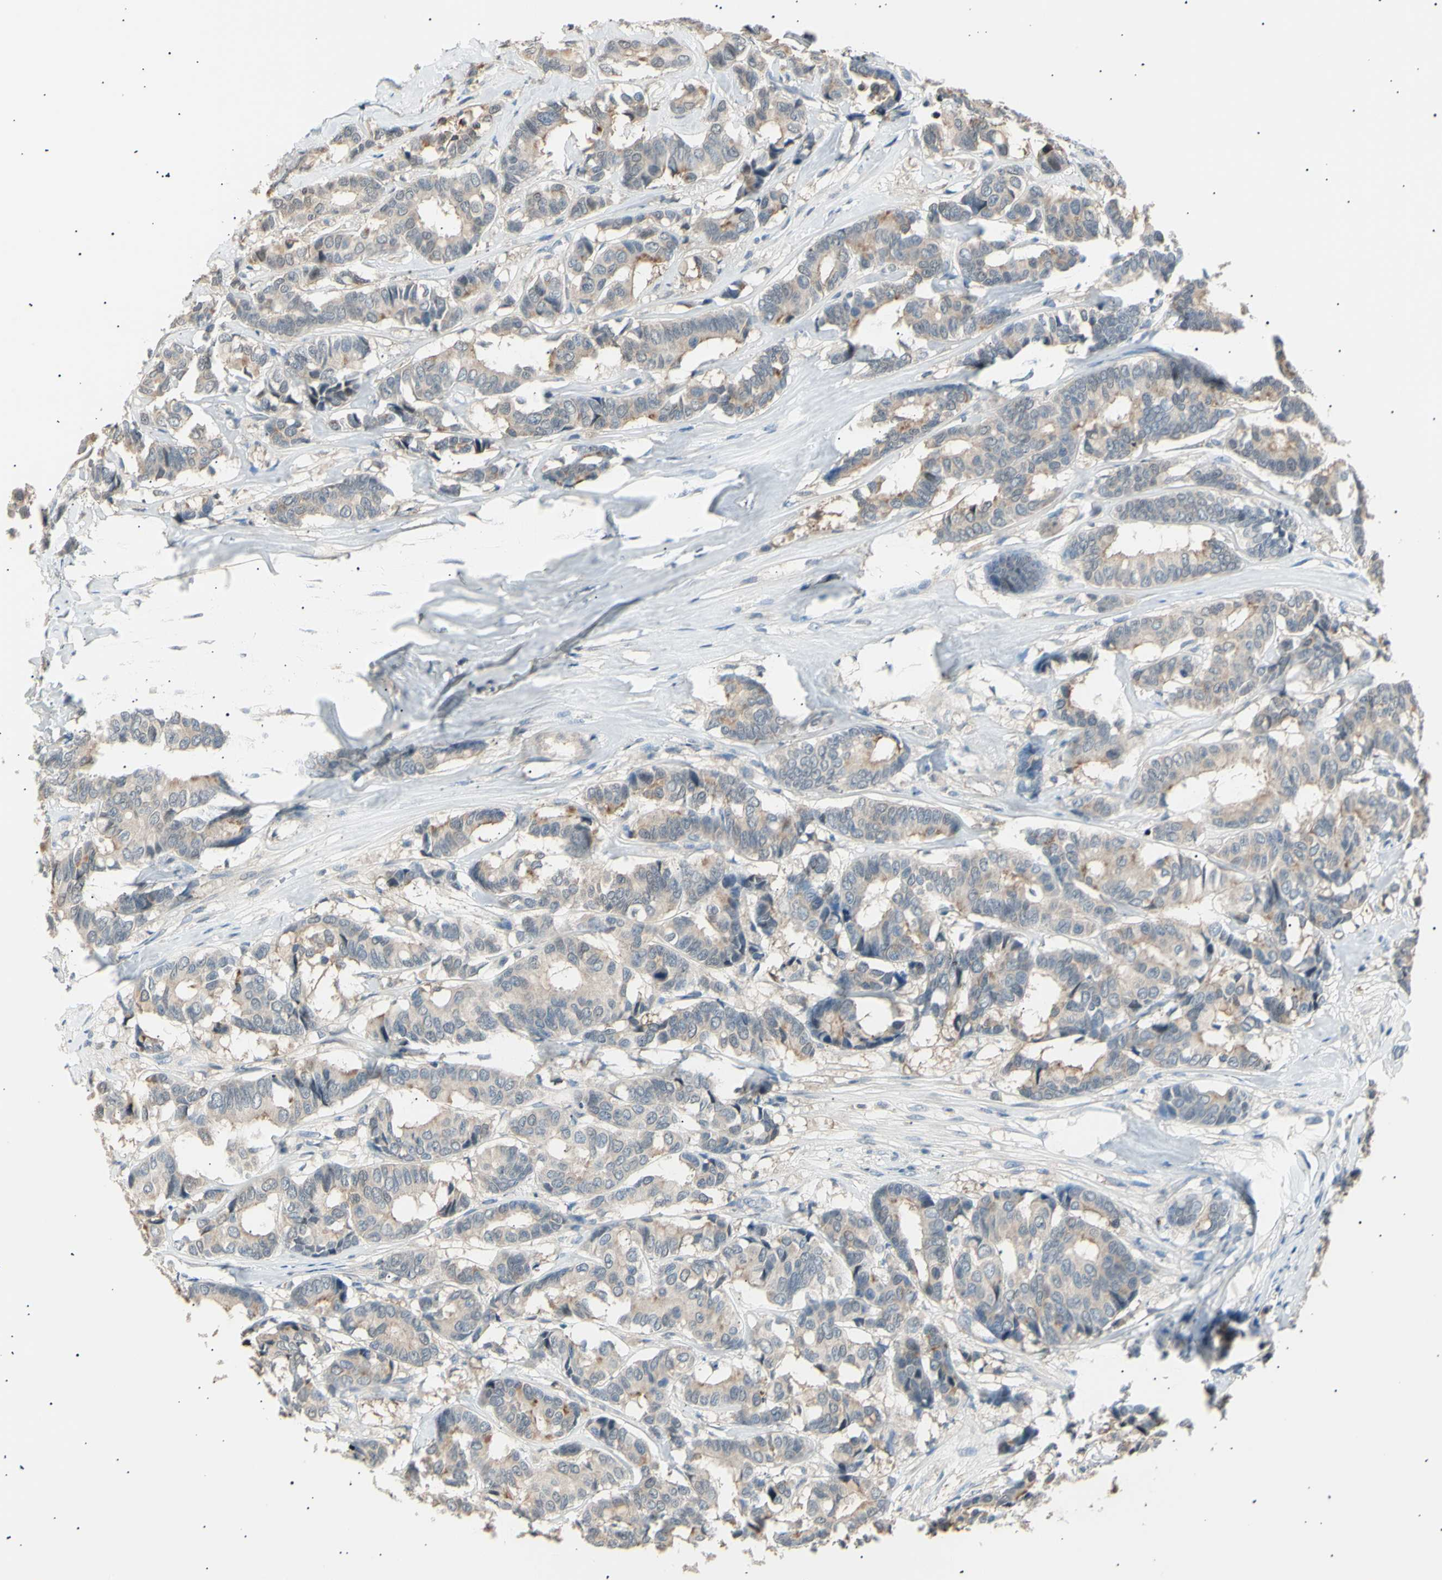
{"staining": {"intensity": "weak", "quantity": ">75%", "location": "cytoplasmic/membranous"}, "tissue": "breast cancer", "cell_type": "Tumor cells", "image_type": "cancer", "snomed": [{"axis": "morphology", "description": "Duct carcinoma"}, {"axis": "topography", "description": "Breast"}], "caption": "Brown immunohistochemical staining in breast cancer (intraductal carcinoma) displays weak cytoplasmic/membranous staining in approximately >75% of tumor cells. (DAB (3,3'-diaminobenzidine) IHC, brown staining for protein, blue staining for nuclei).", "gene": "LHPP", "patient": {"sex": "female", "age": 87}}